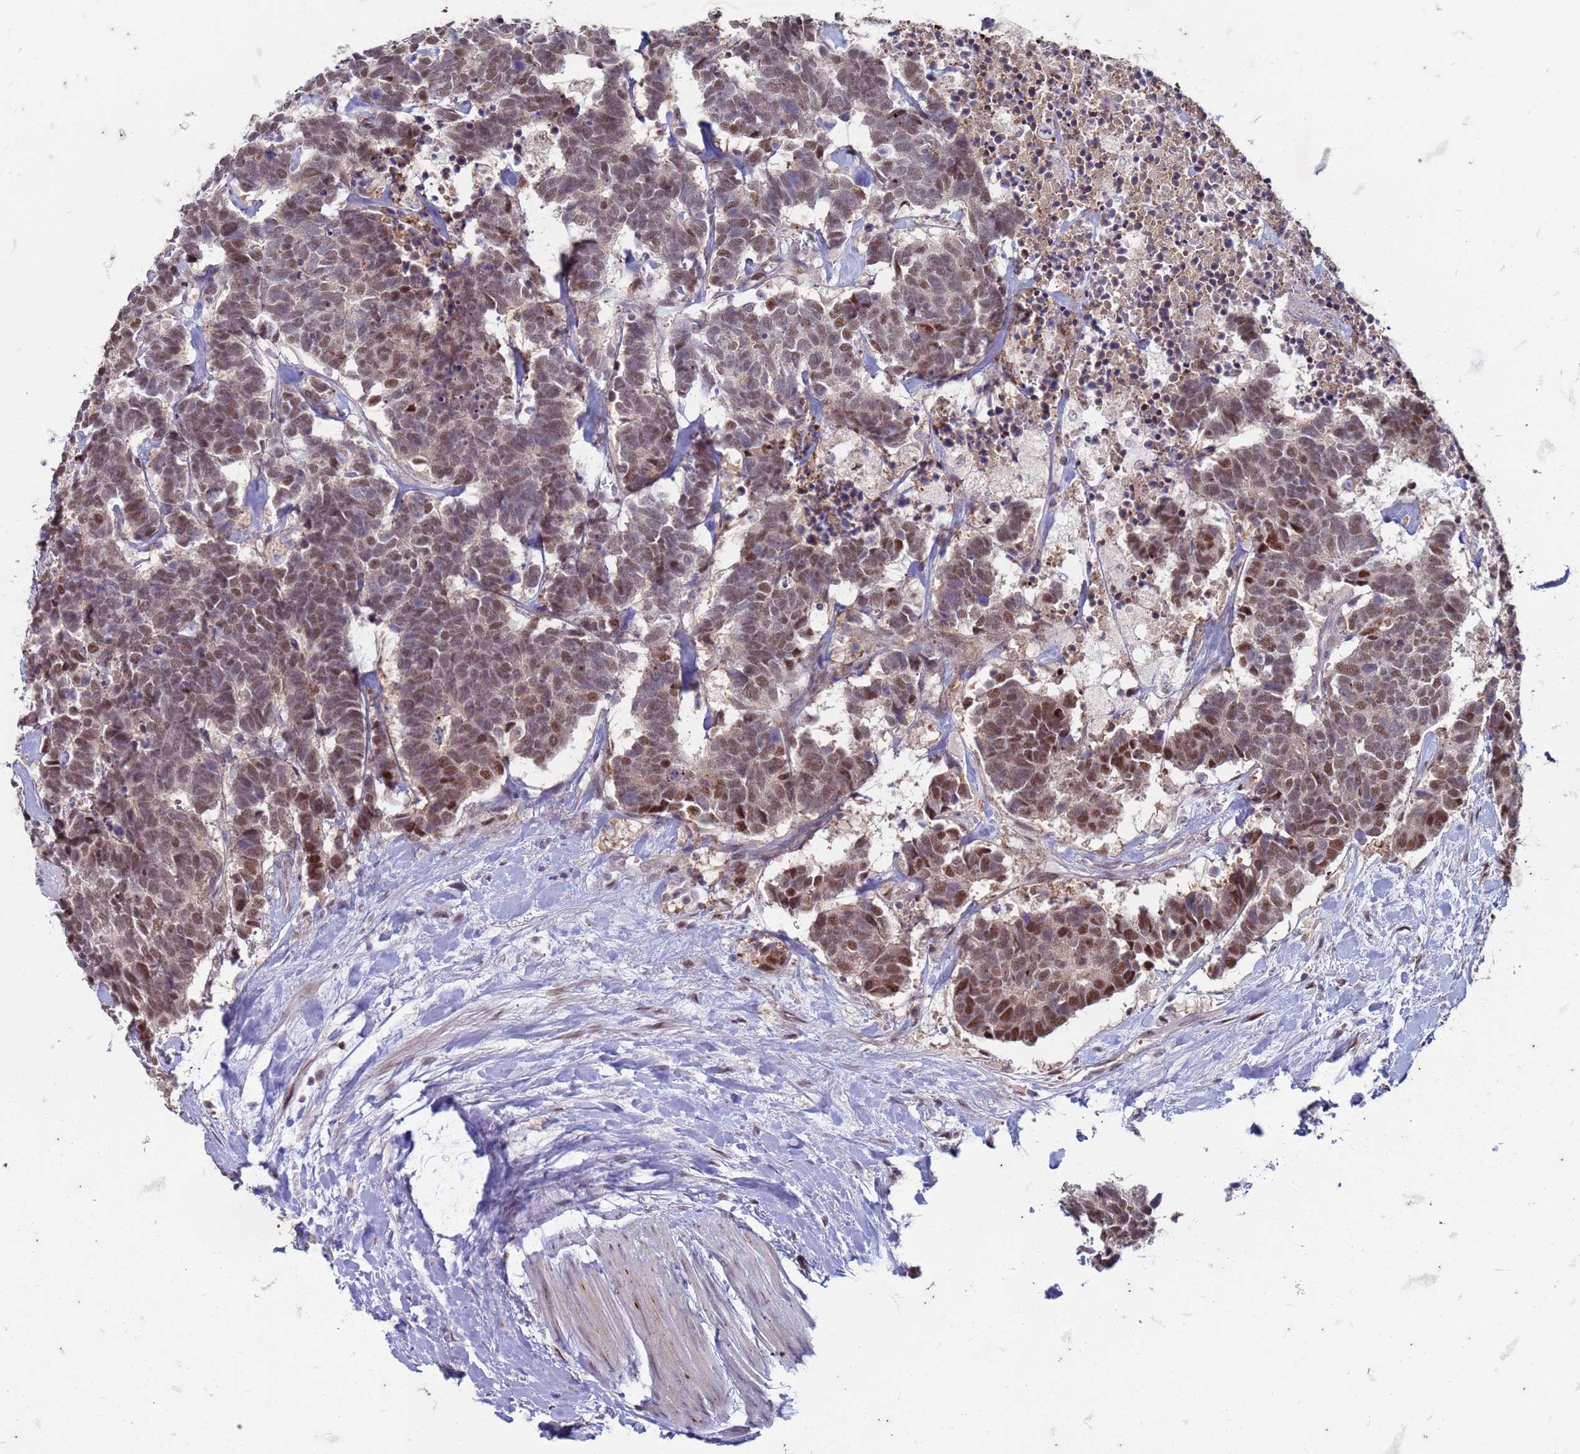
{"staining": {"intensity": "moderate", "quantity": ">75%", "location": "nuclear"}, "tissue": "carcinoid", "cell_type": "Tumor cells", "image_type": "cancer", "snomed": [{"axis": "morphology", "description": "Carcinoma, NOS"}, {"axis": "morphology", "description": "Carcinoid, malignant, NOS"}, {"axis": "topography", "description": "Urinary bladder"}], "caption": "This histopathology image demonstrates carcinoma stained with immunohistochemistry (IHC) to label a protein in brown. The nuclear of tumor cells show moderate positivity for the protein. Nuclei are counter-stained blue.", "gene": "TRMT6", "patient": {"sex": "male", "age": 57}}